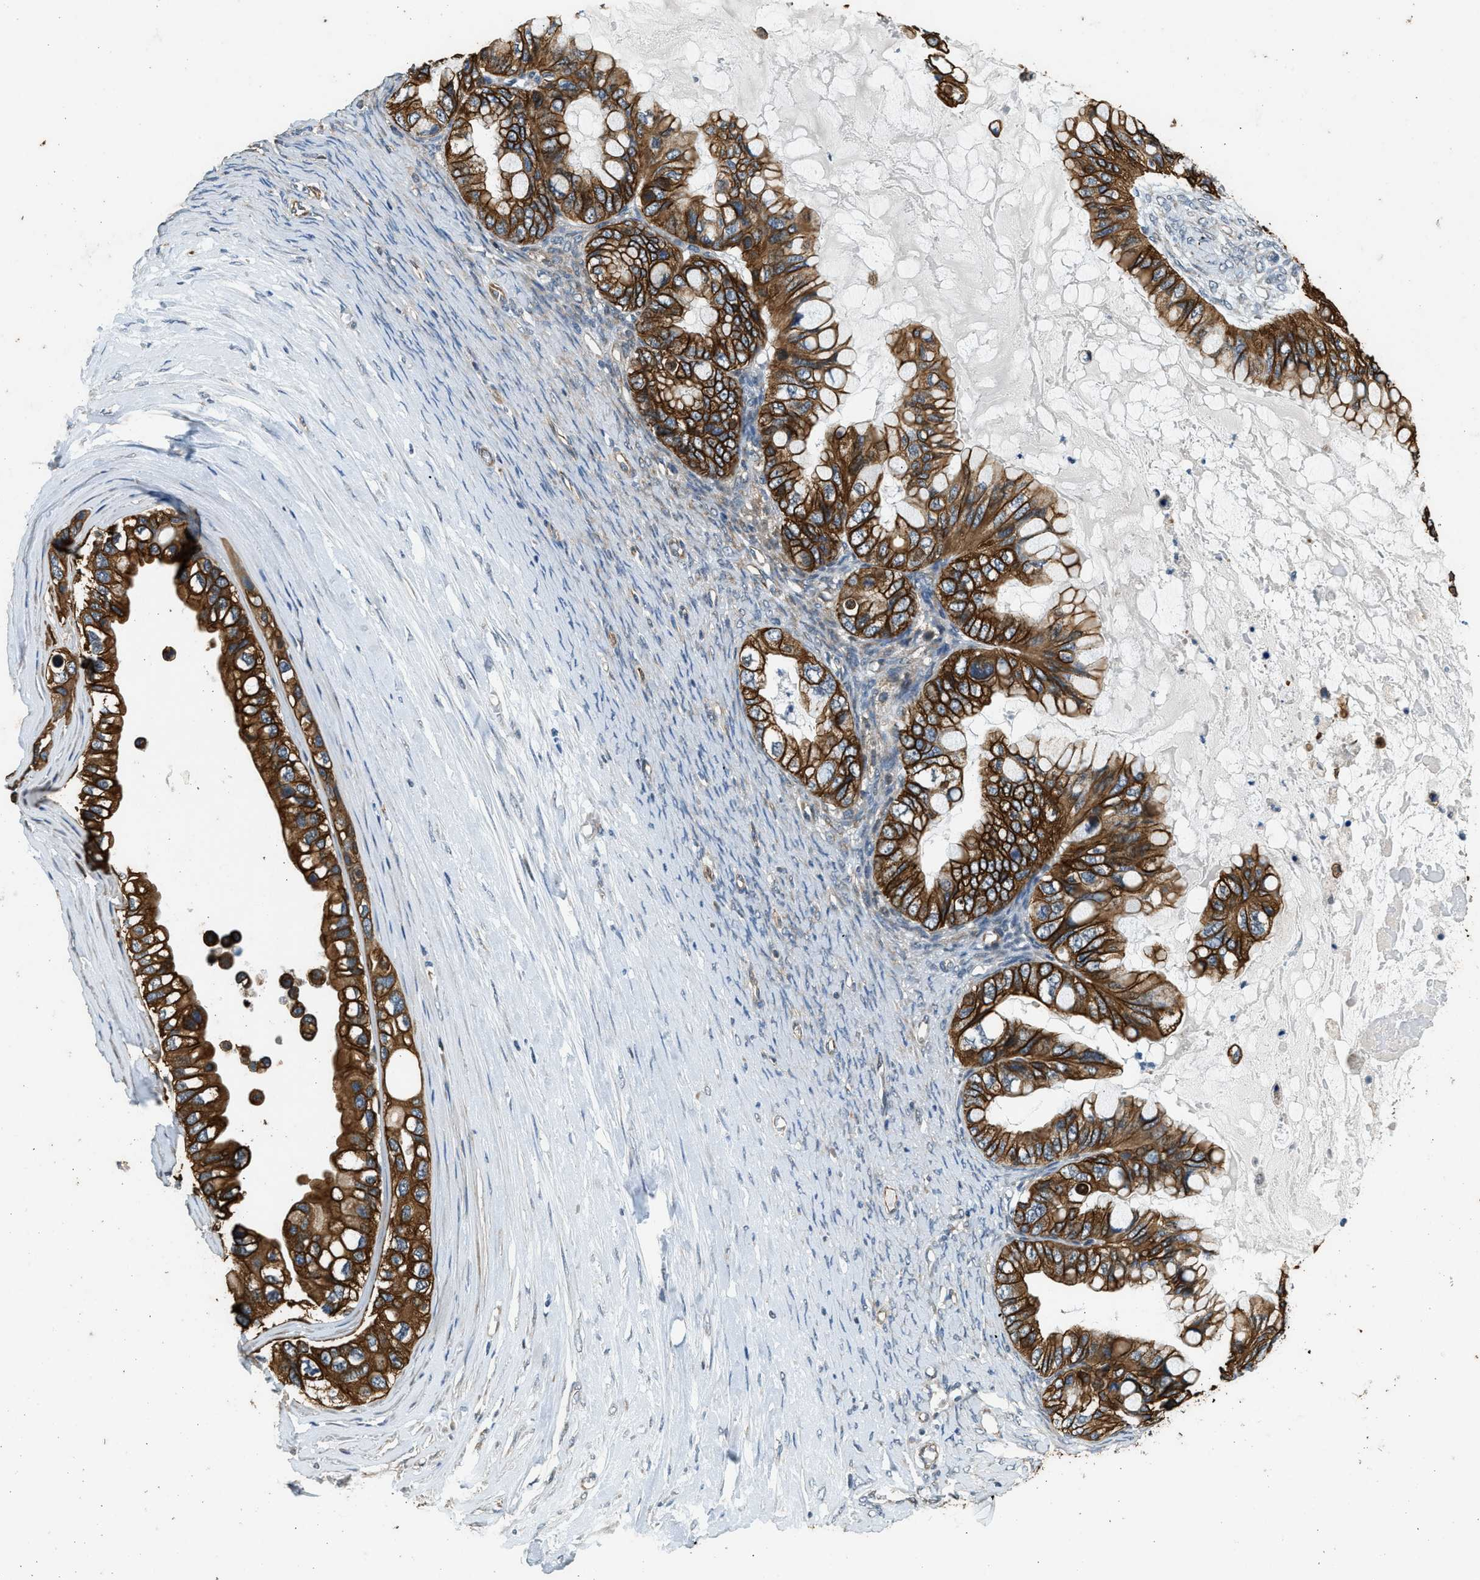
{"staining": {"intensity": "strong", "quantity": ">75%", "location": "cytoplasmic/membranous"}, "tissue": "ovarian cancer", "cell_type": "Tumor cells", "image_type": "cancer", "snomed": [{"axis": "morphology", "description": "Cystadenocarcinoma, mucinous, NOS"}, {"axis": "topography", "description": "Ovary"}], "caption": "Protein staining of mucinous cystadenocarcinoma (ovarian) tissue exhibits strong cytoplasmic/membranous positivity in approximately >75% of tumor cells.", "gene": "PCLO", "patient": {"sex": "female", "age": 80}}